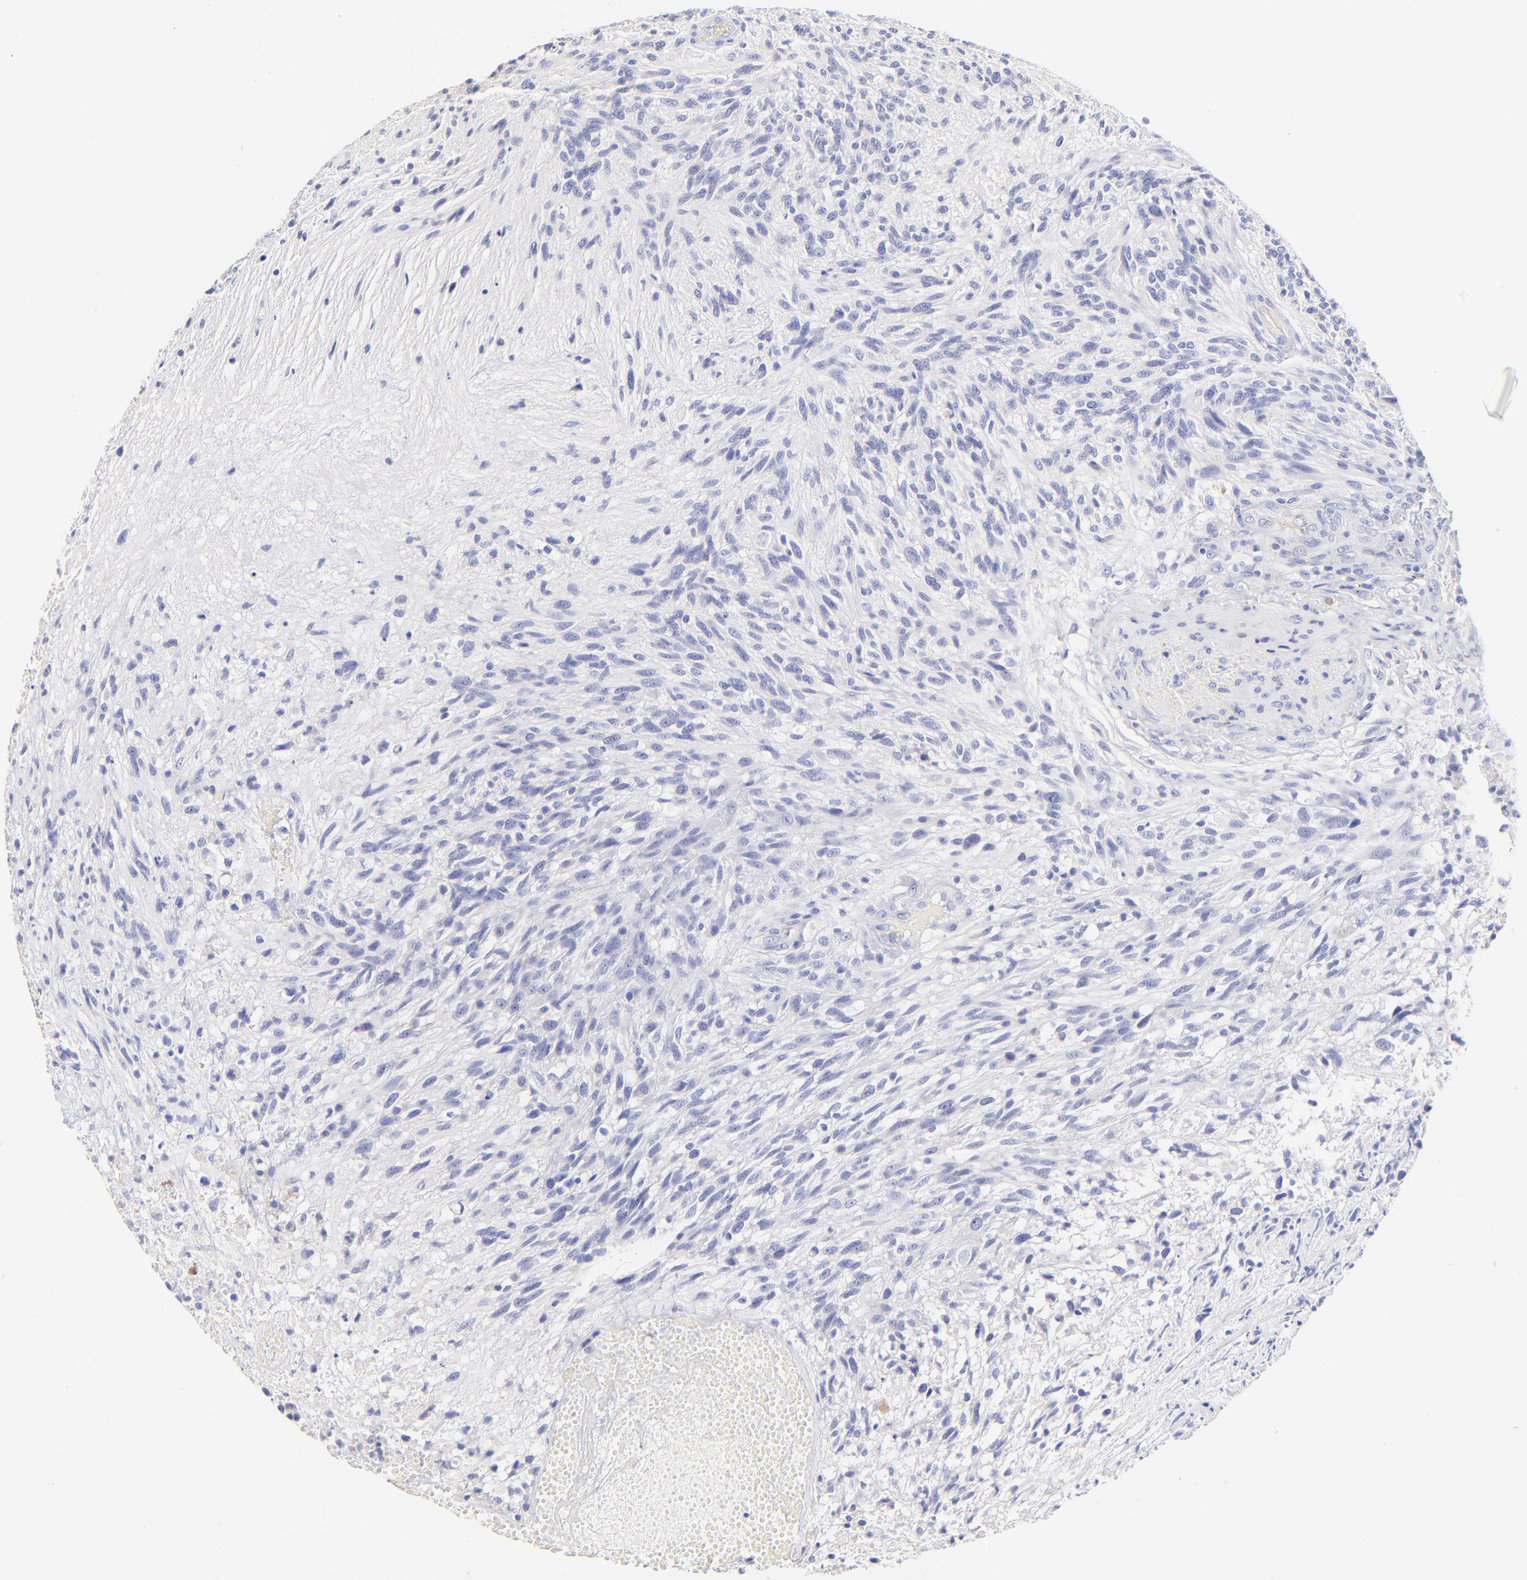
{"staining": {"intensity": "negative", "quantity": "none", "location": "none"}, "tissue": "glioma", "cell_type": "Tumor cells", "image_type": "cancer", "snomed": [{"axis": "morphology", "description": "Normal tissue, NOS"}, {"axis": "morphology", "description": "Glioma, malignant, High grade"}, {"axis": "topography", "description": "Cerebral cortex"}], "caption": "Glioma was stained to show a protein in brown. There is no significant staining in tumor cells.", "gene": "ASB9", "patient": {"sex": "male", "age": 75}}